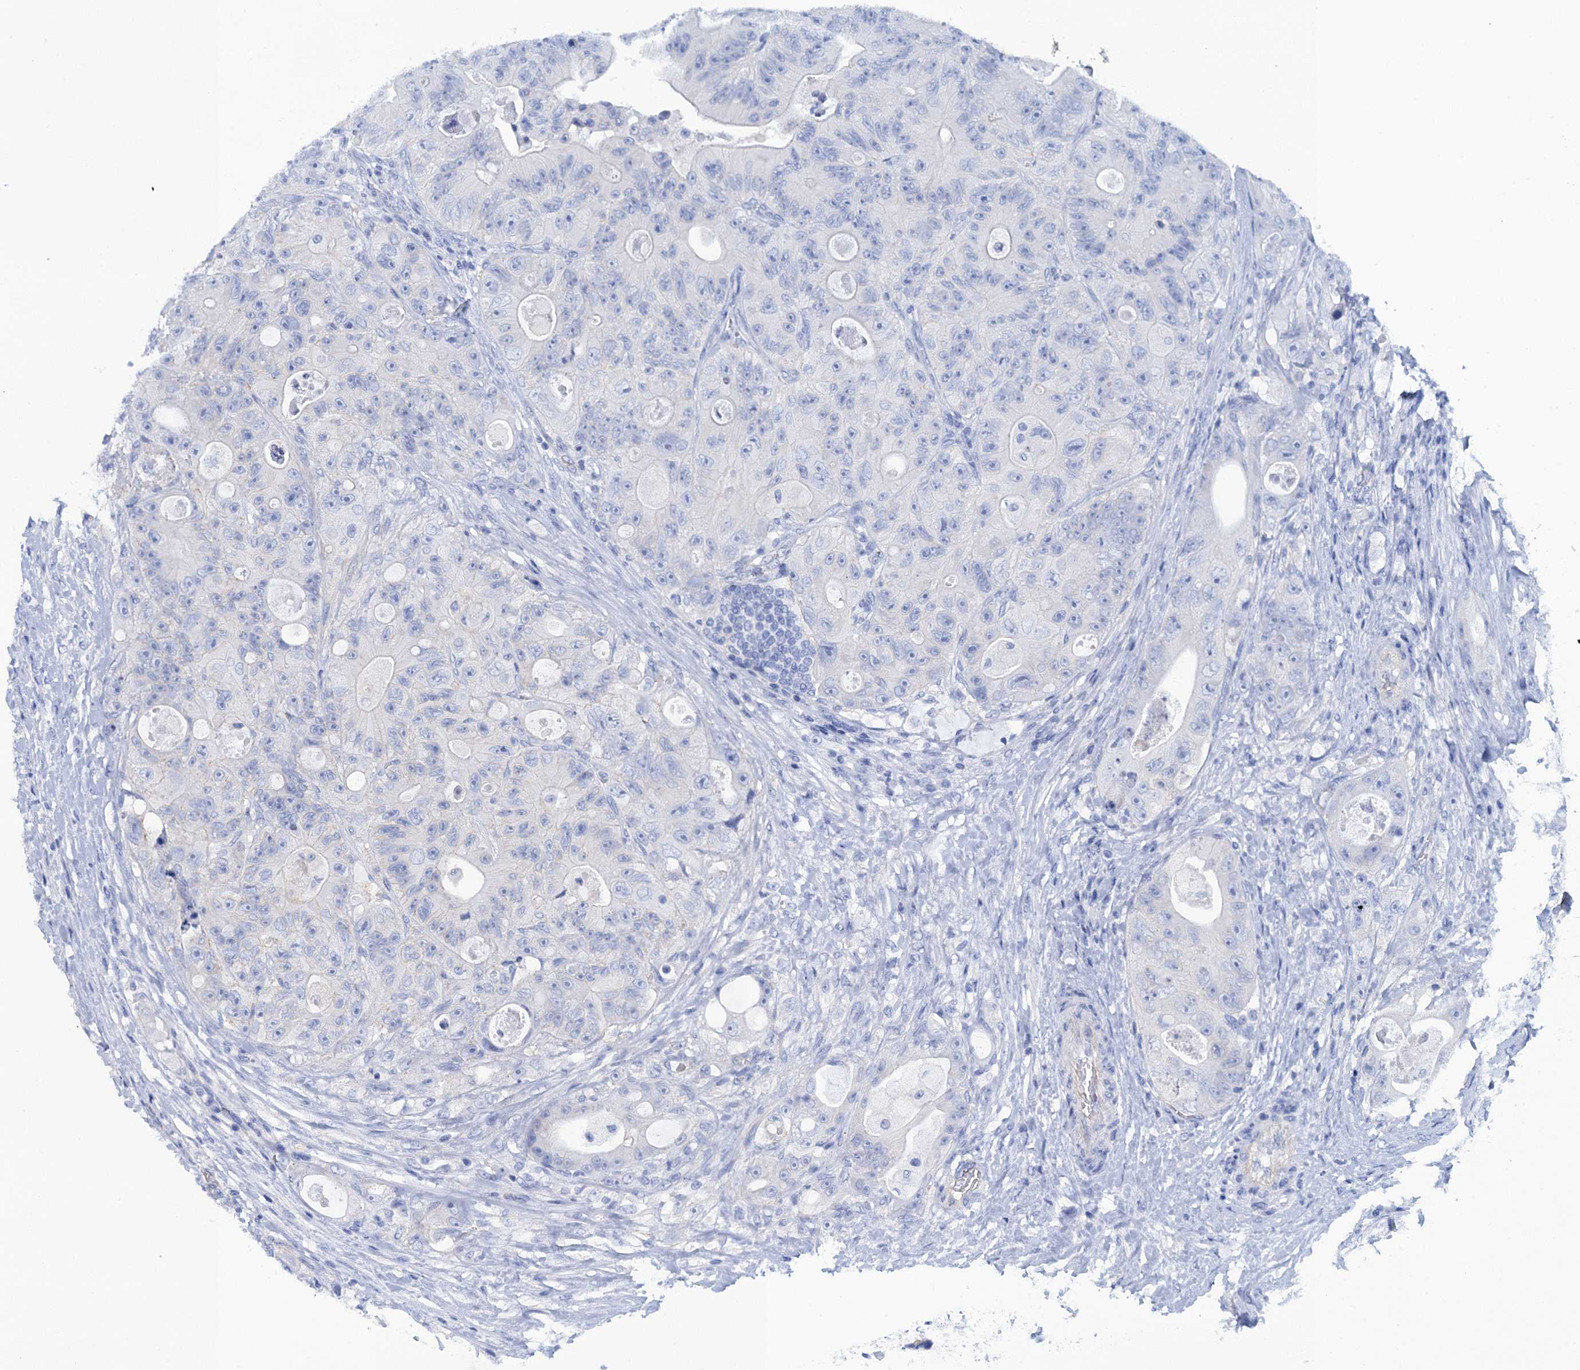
{"staining": {"intensity": "negative", "quantity": "none", "location": "none"}, "tissue": "colorectal cancer", "cell_type": "Tumor cells", "image_type": "cancer", "snomed": [{"axis": "morphology", "description": "Adenocarcinoma, NOS"}, {"axis": "topography", "description": "Colon"}], "caption": "IHC image of adenocarcinoma (colorectal) stained for a protein (brown), which displays no staining in tumor cells.", "gene": "CALML5", "patient": {"sex": "female", "age": 46}}